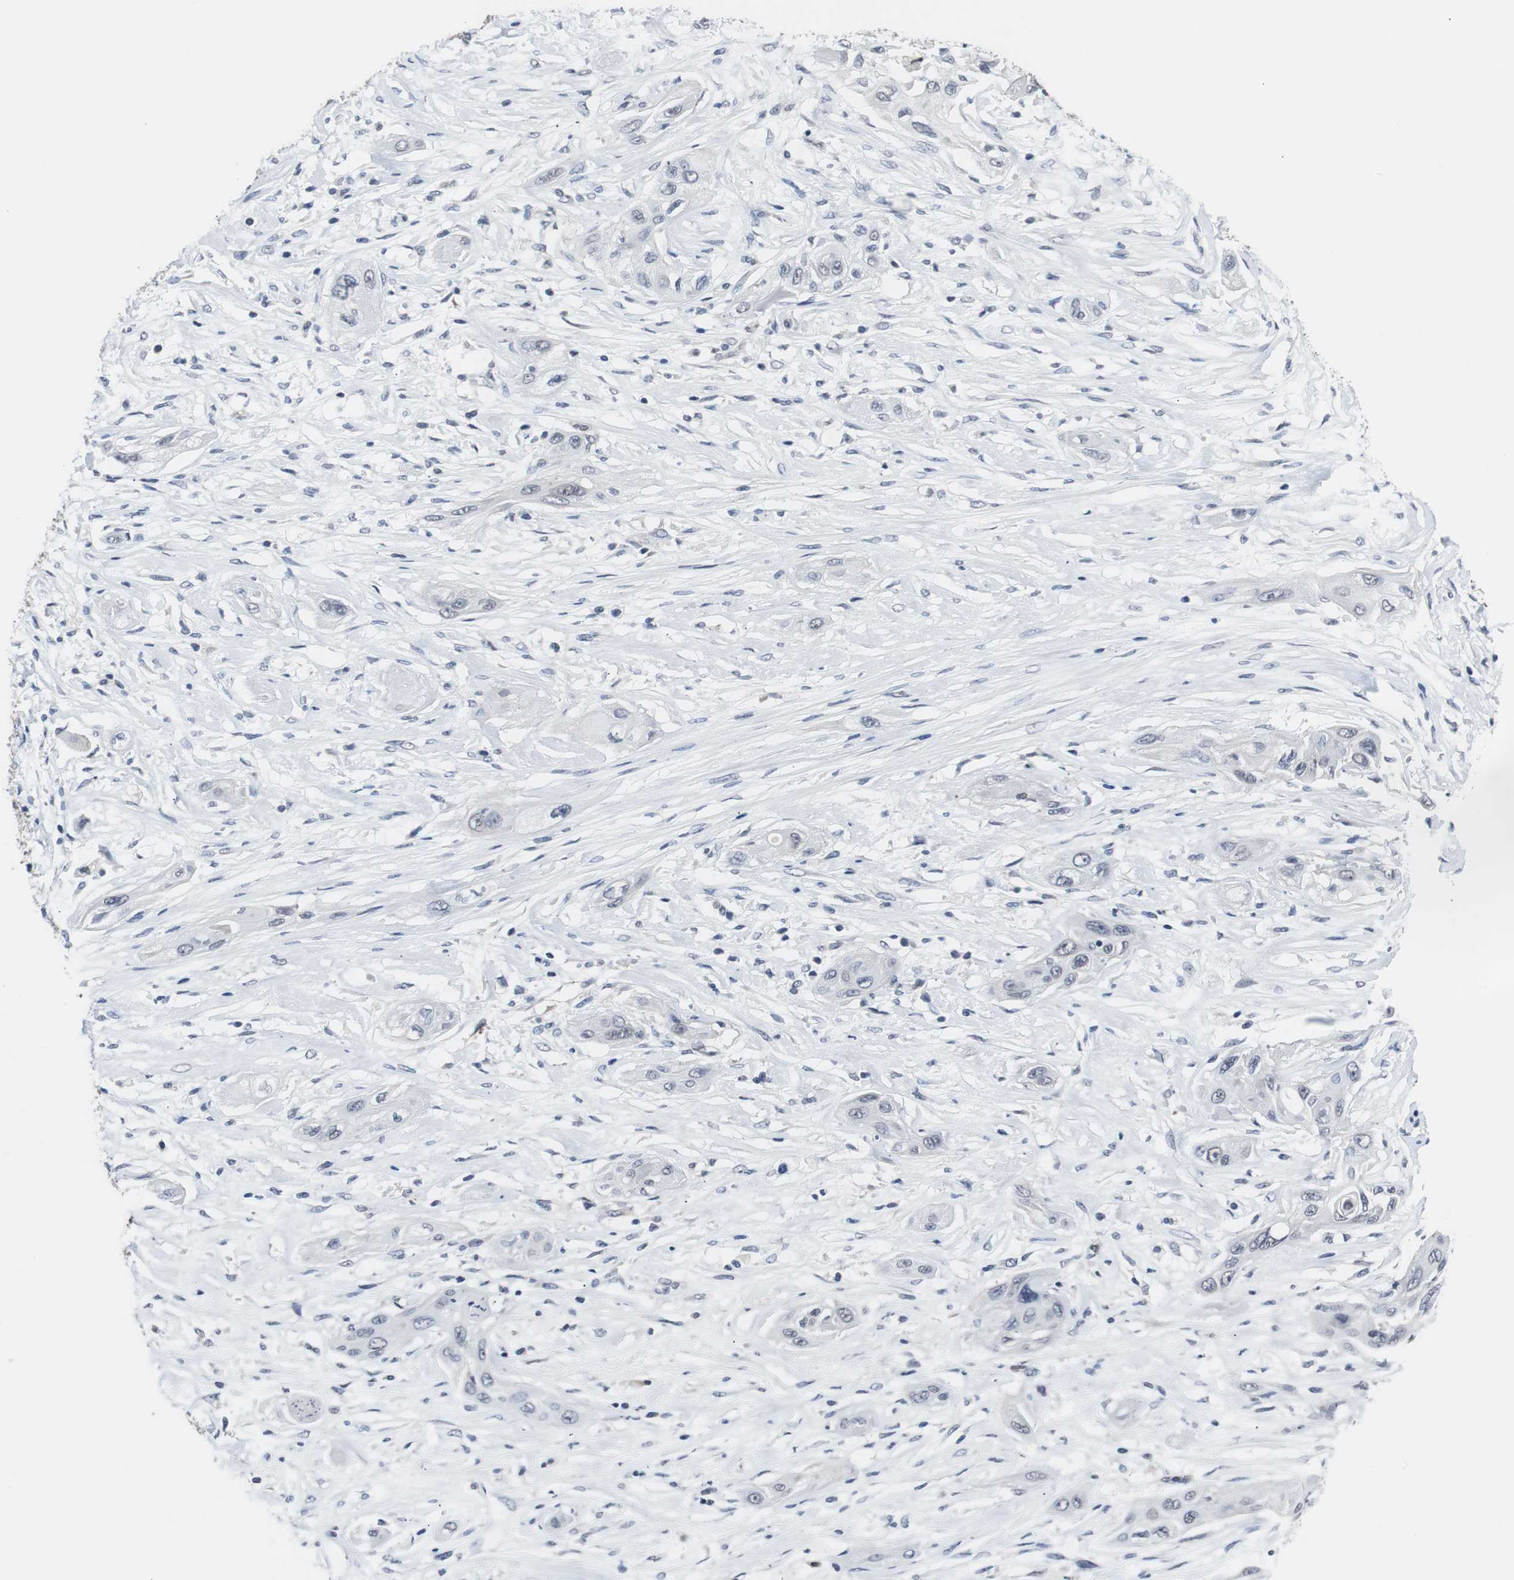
{"staining": {"intensity": "negative", "quantity": "none", "location": "none"}, "tissue": "lung cancer", "cell_type": "Tumor cells", "image_type": "cancer", "snomed": [{"axis": "morphology", "description": "Squamous cell carcinoma, NOS"}, {"axis": "topography", "description": "Lung"}], "caption": "This is an IHC histopathology image of lung cancer (squamous cell carcinoma). There is no staining in tumor cells.", "gene": "RBM47", "patient": {"sex": "female", "age": 47}}